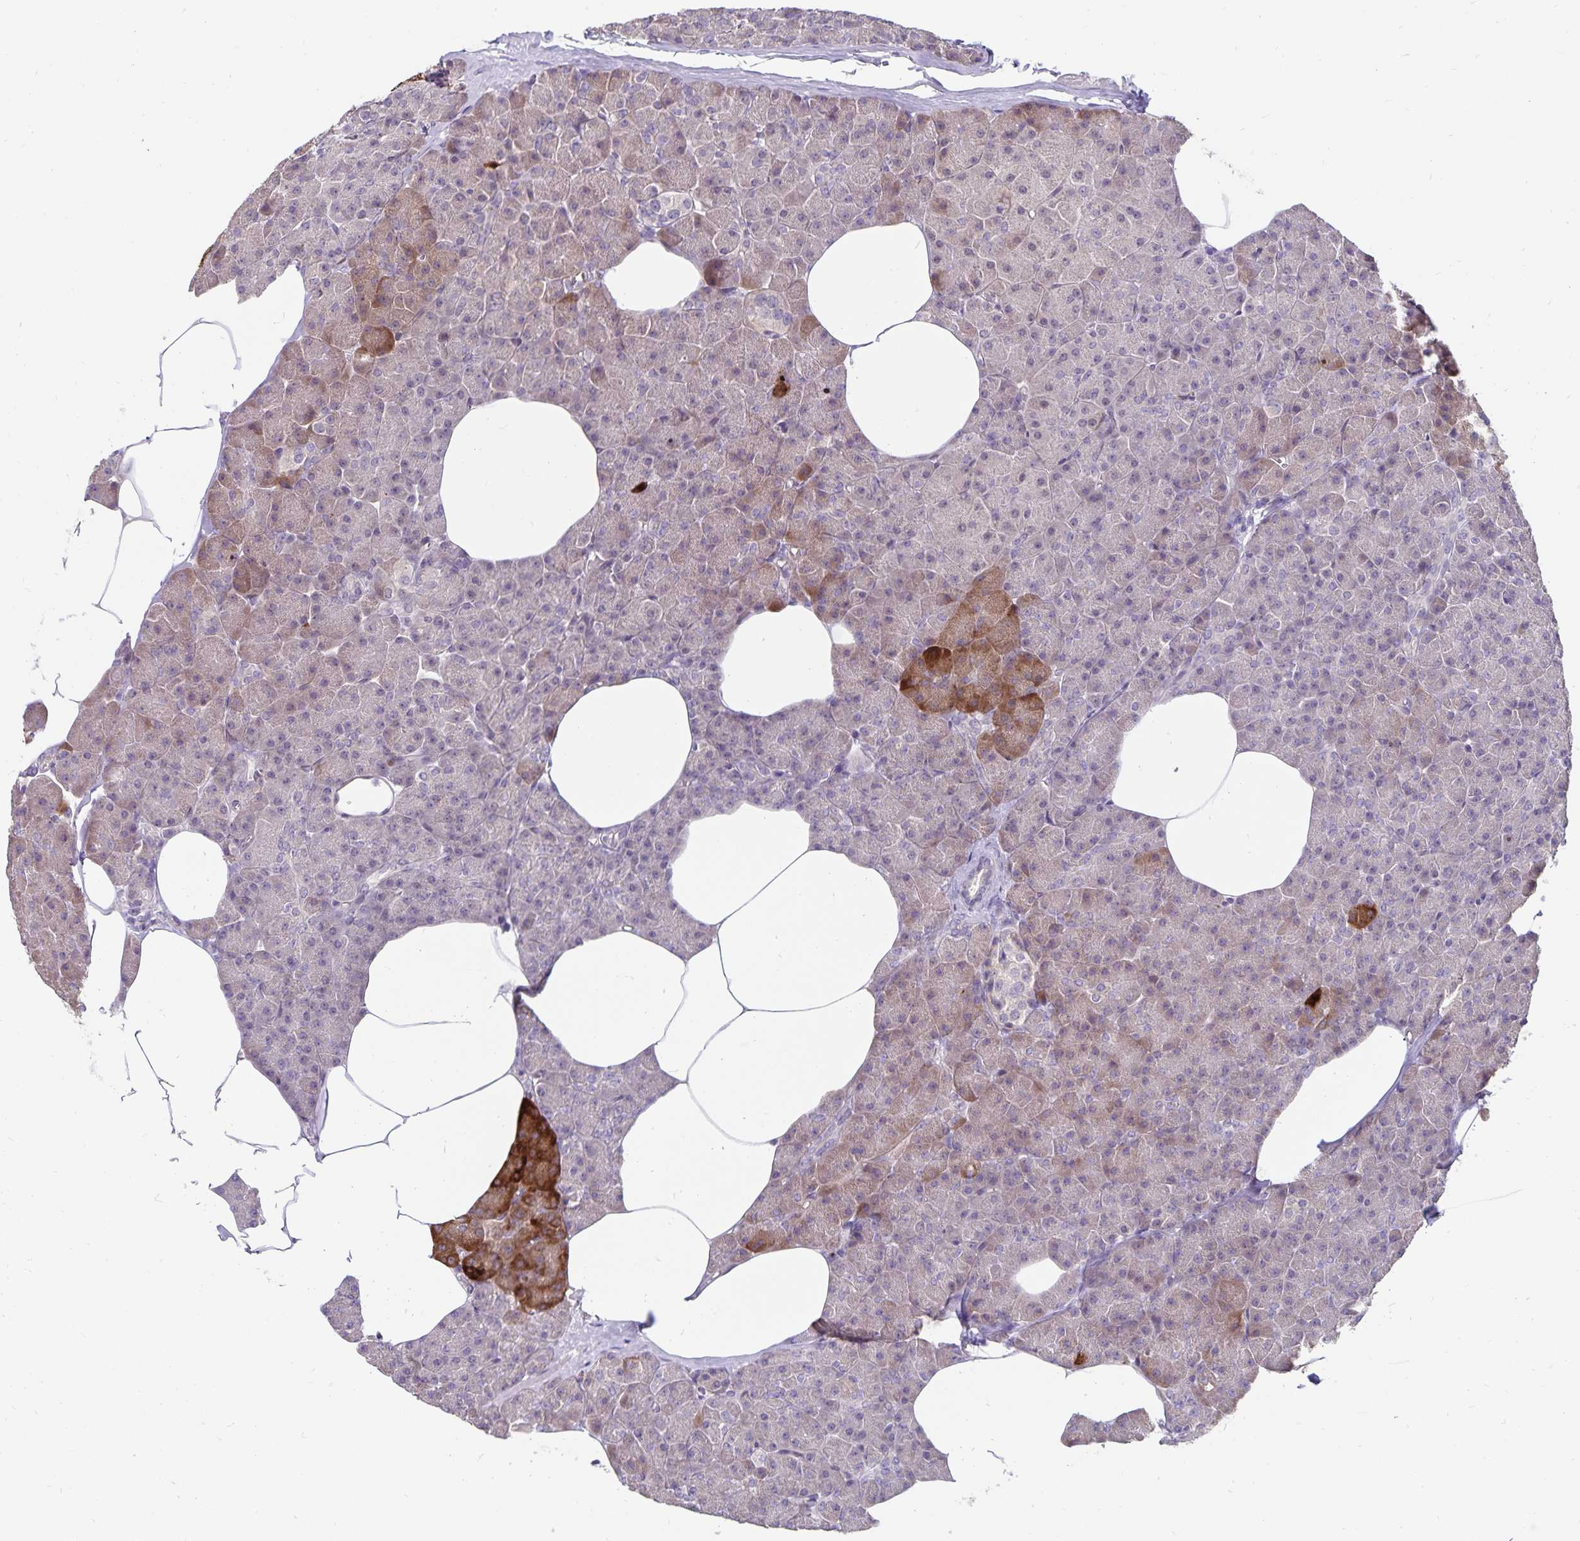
{"staining": {"intensity": "strong", "quantity": "25%-75%", "location": "cytoplasmic/membranous"}, "tissue": "pancreas", "cell_type": "Exocrine glandular cells", "image_type": "normal", "snomed": [{"axis": "morphology", "description": "Normal tissue, NOS"}, {"axis": "topography", "description": "Pancreas"}], "caption": "IHC of unremarkable human pancreas displays high levels of strong cytoplasmic/membranous expression in approximately 25%-75% of exocrine glandular cells. (Stains: DAB in brown, nuclei in blue, Microscopy: brightfield microscopy at high magnification).", "gene": "CDKN2B", "patient": {"sex": "female", "age": 45}}